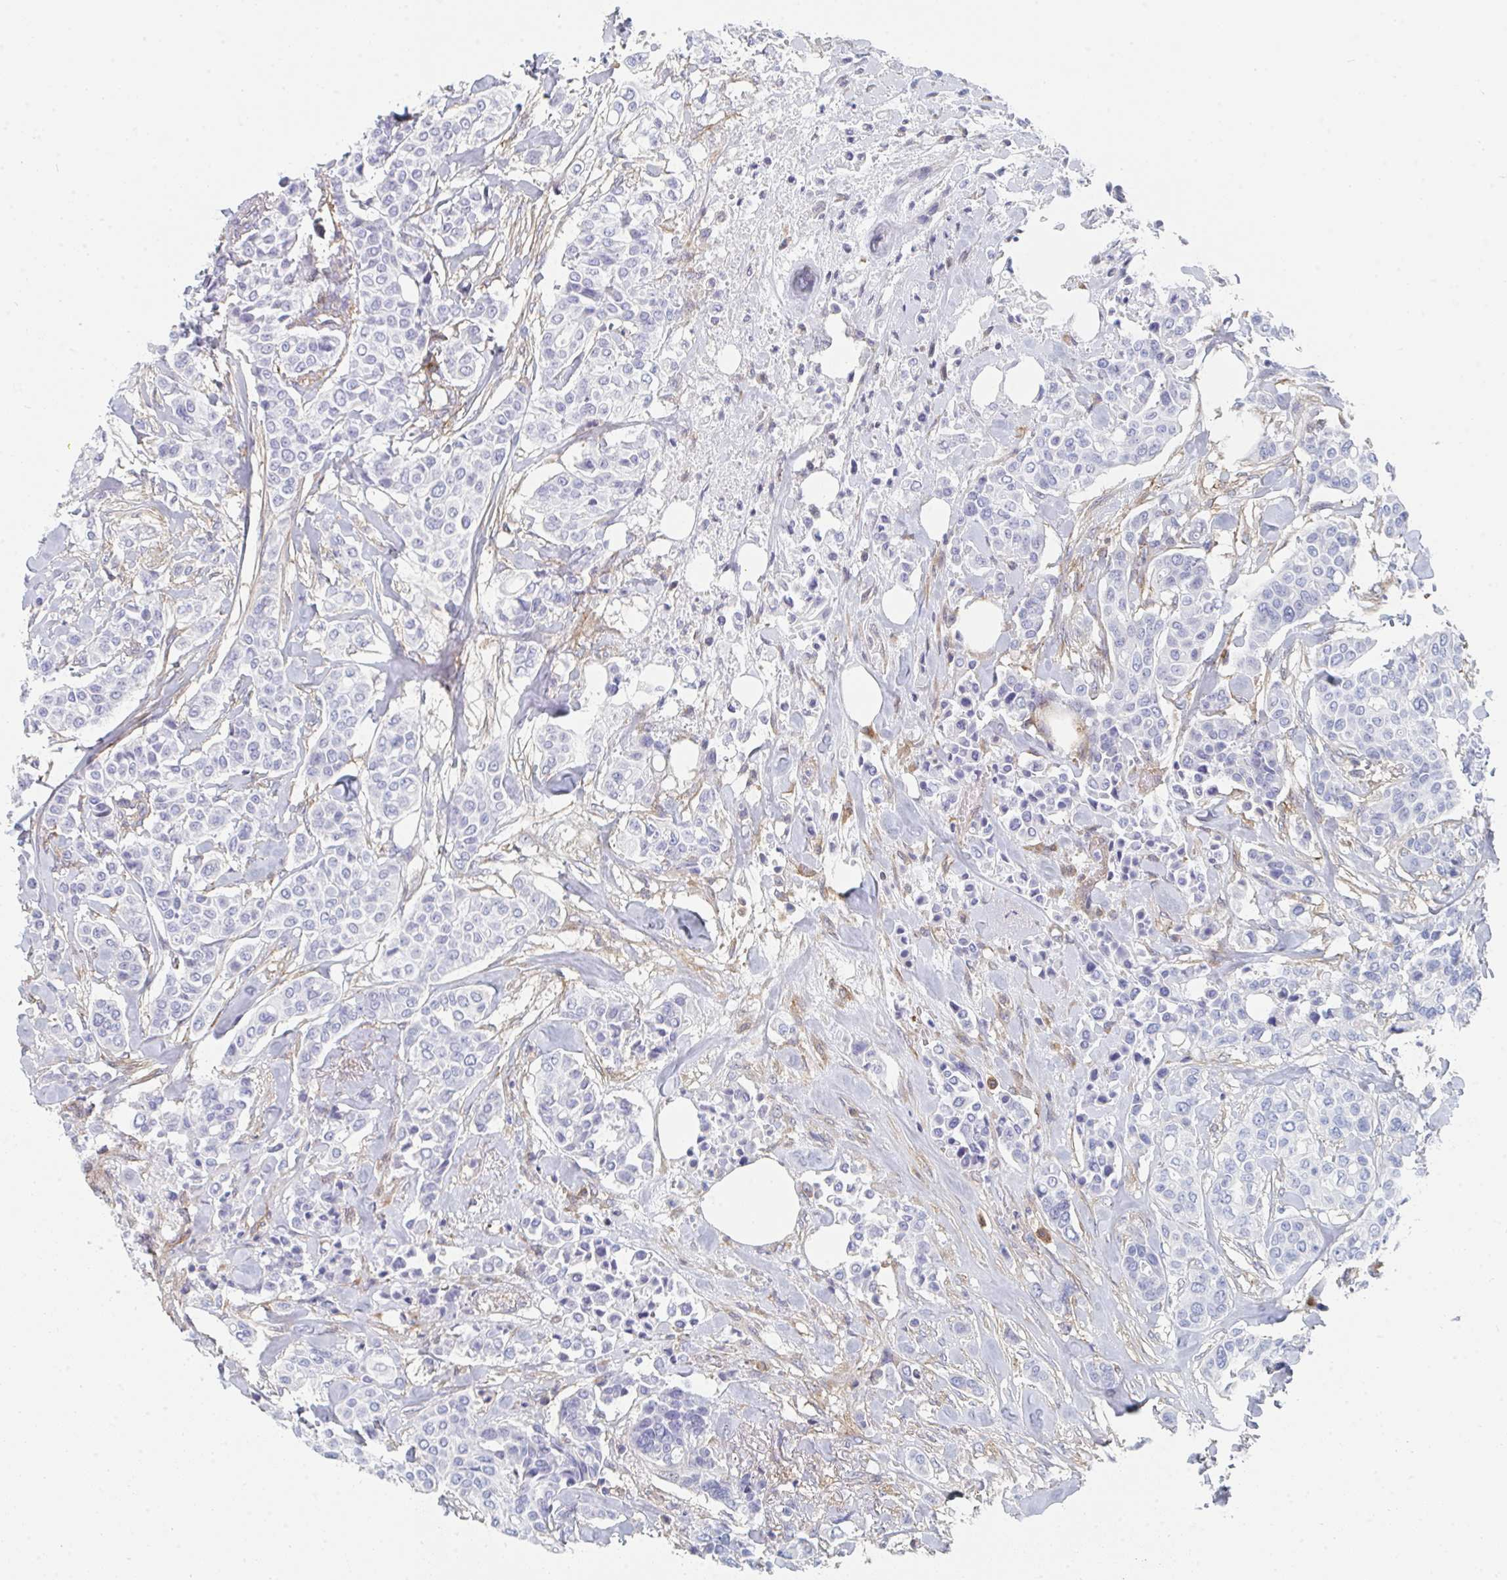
{"staining": {"intensity": "negative", "quantity": "none", "location": "none"}, "tissue": "breast cancer", "cell_type": "Tumor cells", "image_type": "cancer", "snomed": [{"axis": "morphology", "description": "Lobular carcinoma"}, {"axis": "topography", "description": "Breast"}], "caption": "An immunohistochemistry micrograph of breast lobular carcinoma is shown. There is no staining in tumor cells of breast lobular carcinoma.", "gene": "DAB2", "patient": {"sex": "female", "age": 51}}